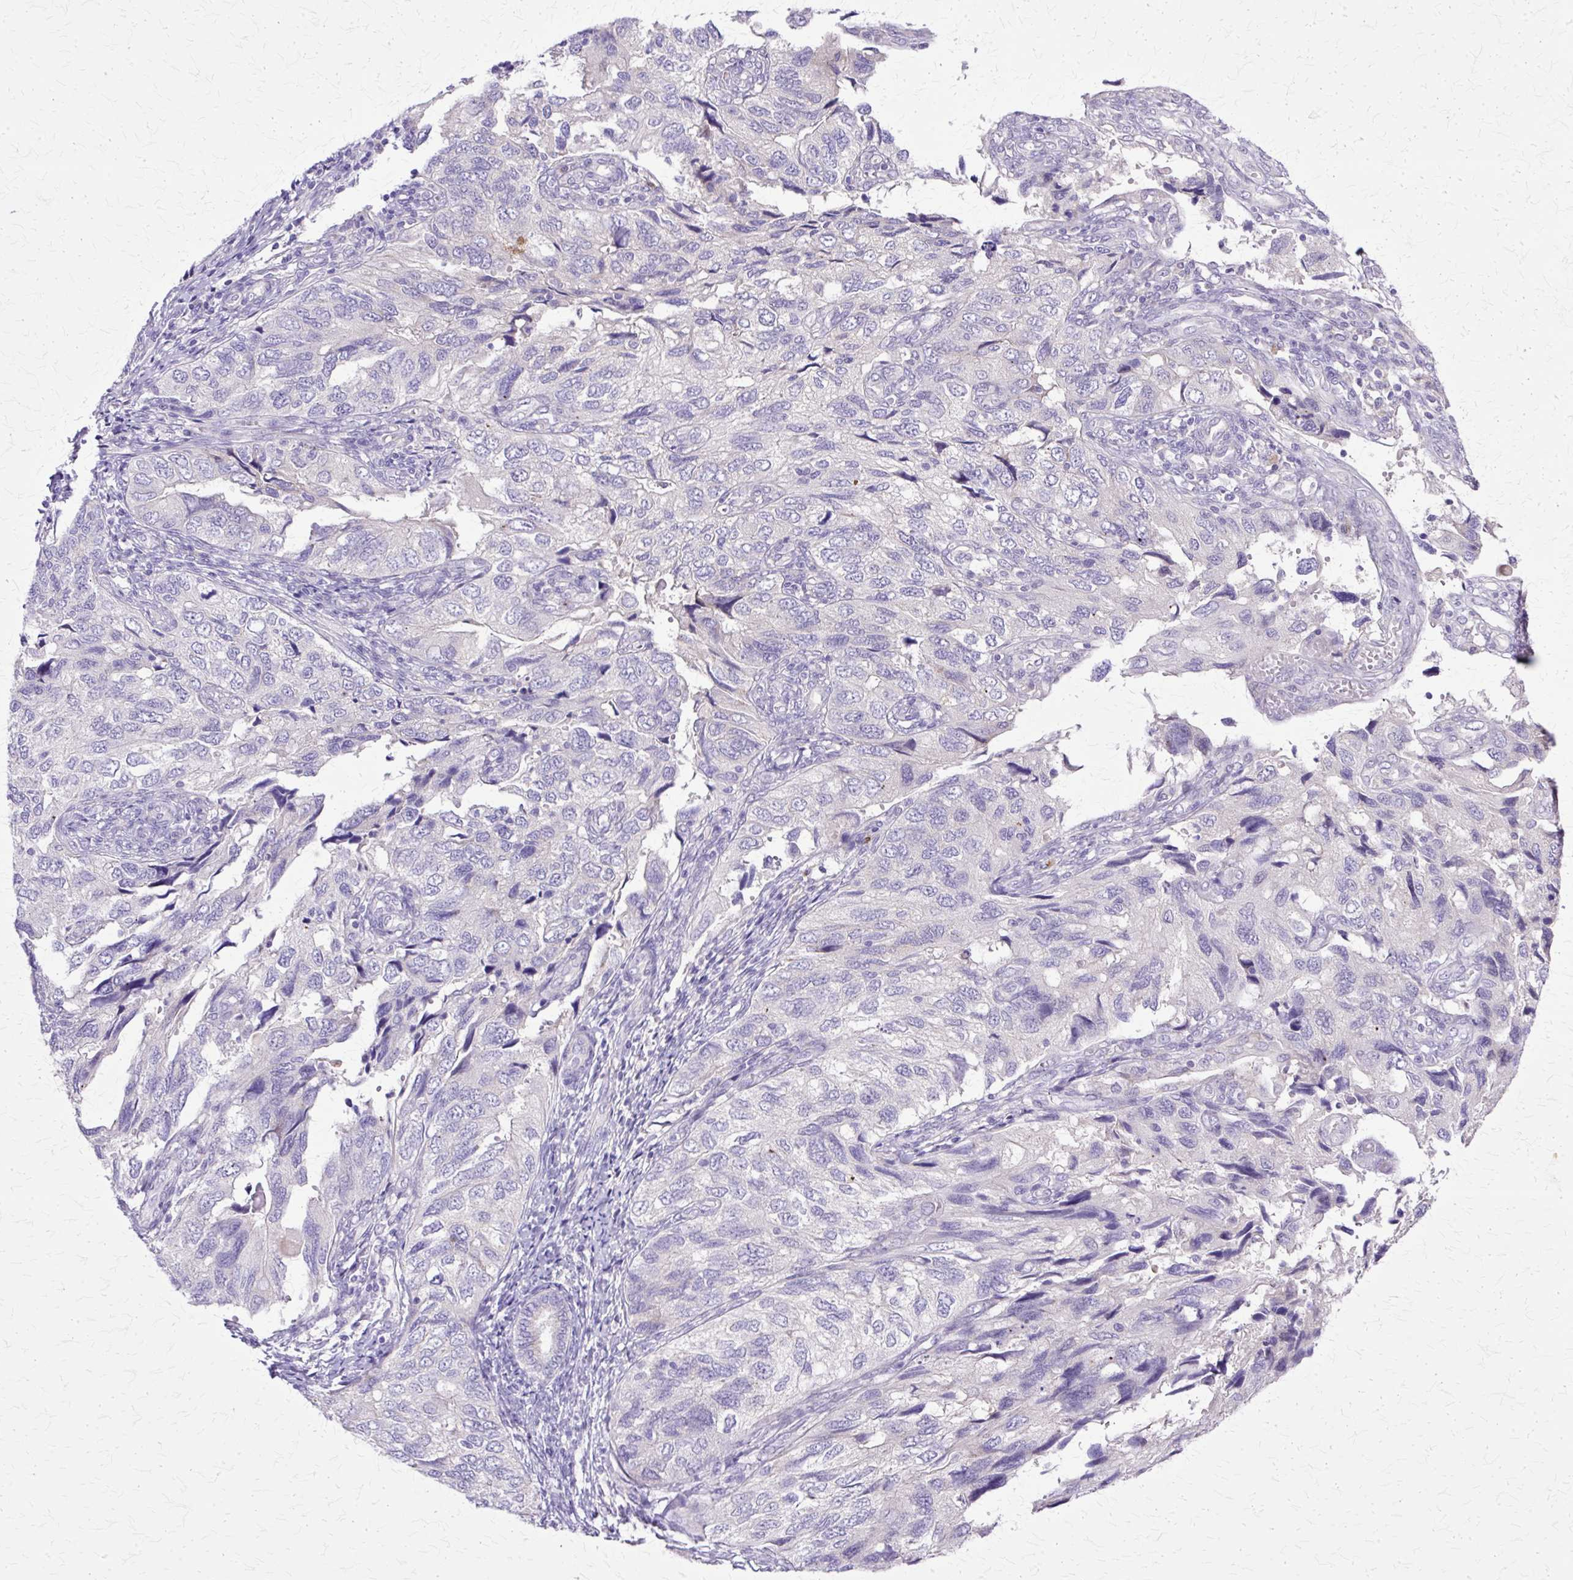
{"staining": {"intensity": "negative", "quantity": "none", "location": "none"}, "tissue": "endometrial cancer", "cell_type": "Tumor cells", "image_type": "cancer", "snomed": [{"axis": "morphology", "description": "Carcinoma, NOS"}, {"axis": "topography", "description": "Uterus"}], "caption": "Endometrial cancer (carcinoma) was stained to show a protein in brown. There is no significant positivity in tumor cells. (Brightfield microscopy of DAB (3,3'-diaminobenzidine) immunohistochemistry at high magnification).", "gene": "TBC1D3G", "patient": {"sex": "female", "age": 76}}